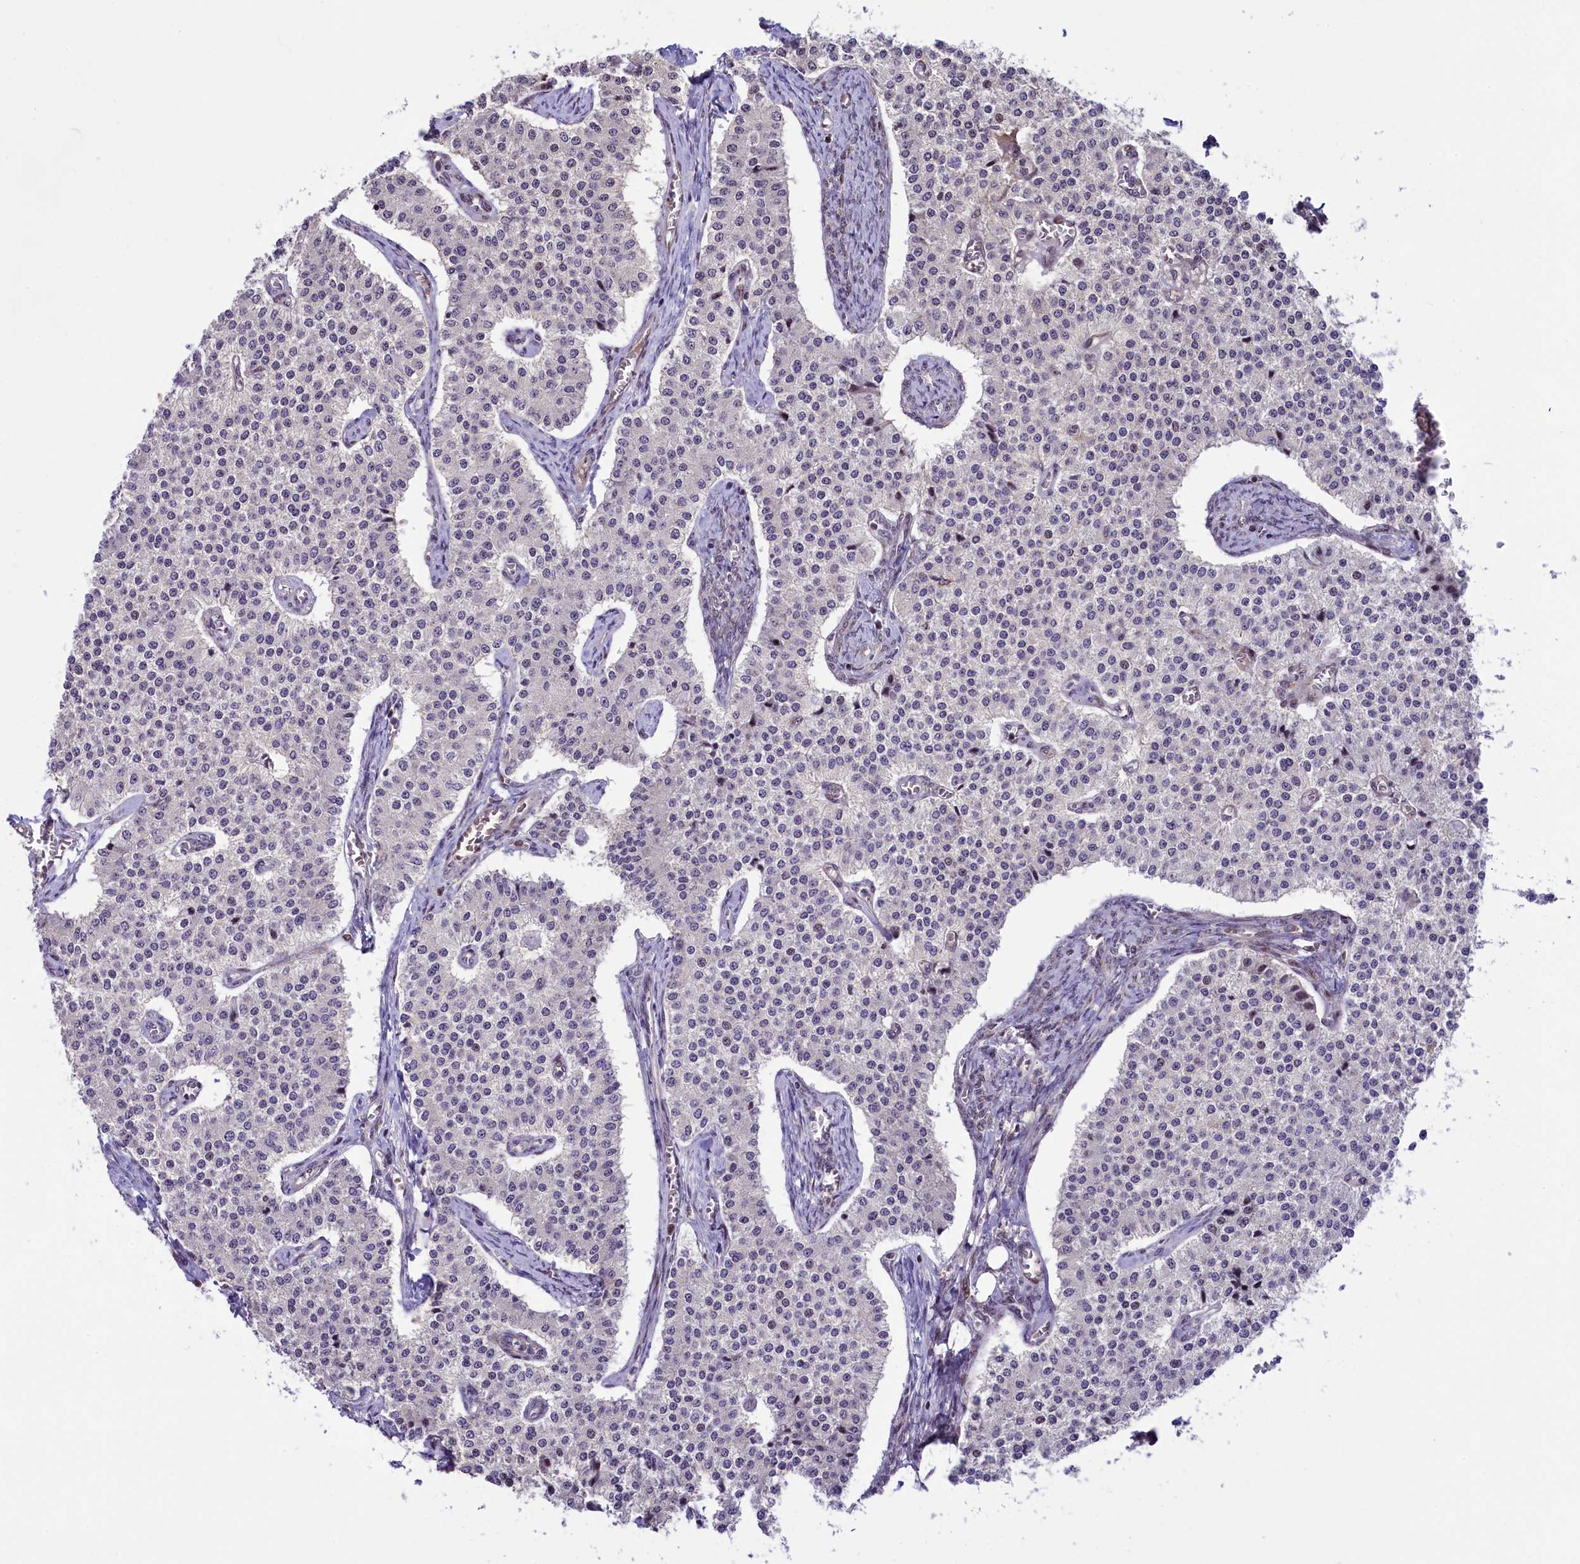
{"staining": {"intensity": "negative", "quantity": "none", "location": "none"}, "tissue": "carcinoid", "cell_type": "Tumor cells", "image_type": "cancer", "snomed": [{"axis": "morphology", "description": "Carcinoid, malignant, NOS"}, {"axis": "topography", "description": "Colon"}], "caption": "An IHC histopathology image of malignant carcinoid is shown. There is no staining in tumor cells of malignant carcinoid.", "gene": "RBBP8", "patient": {"sex": "female", "age": 52}}